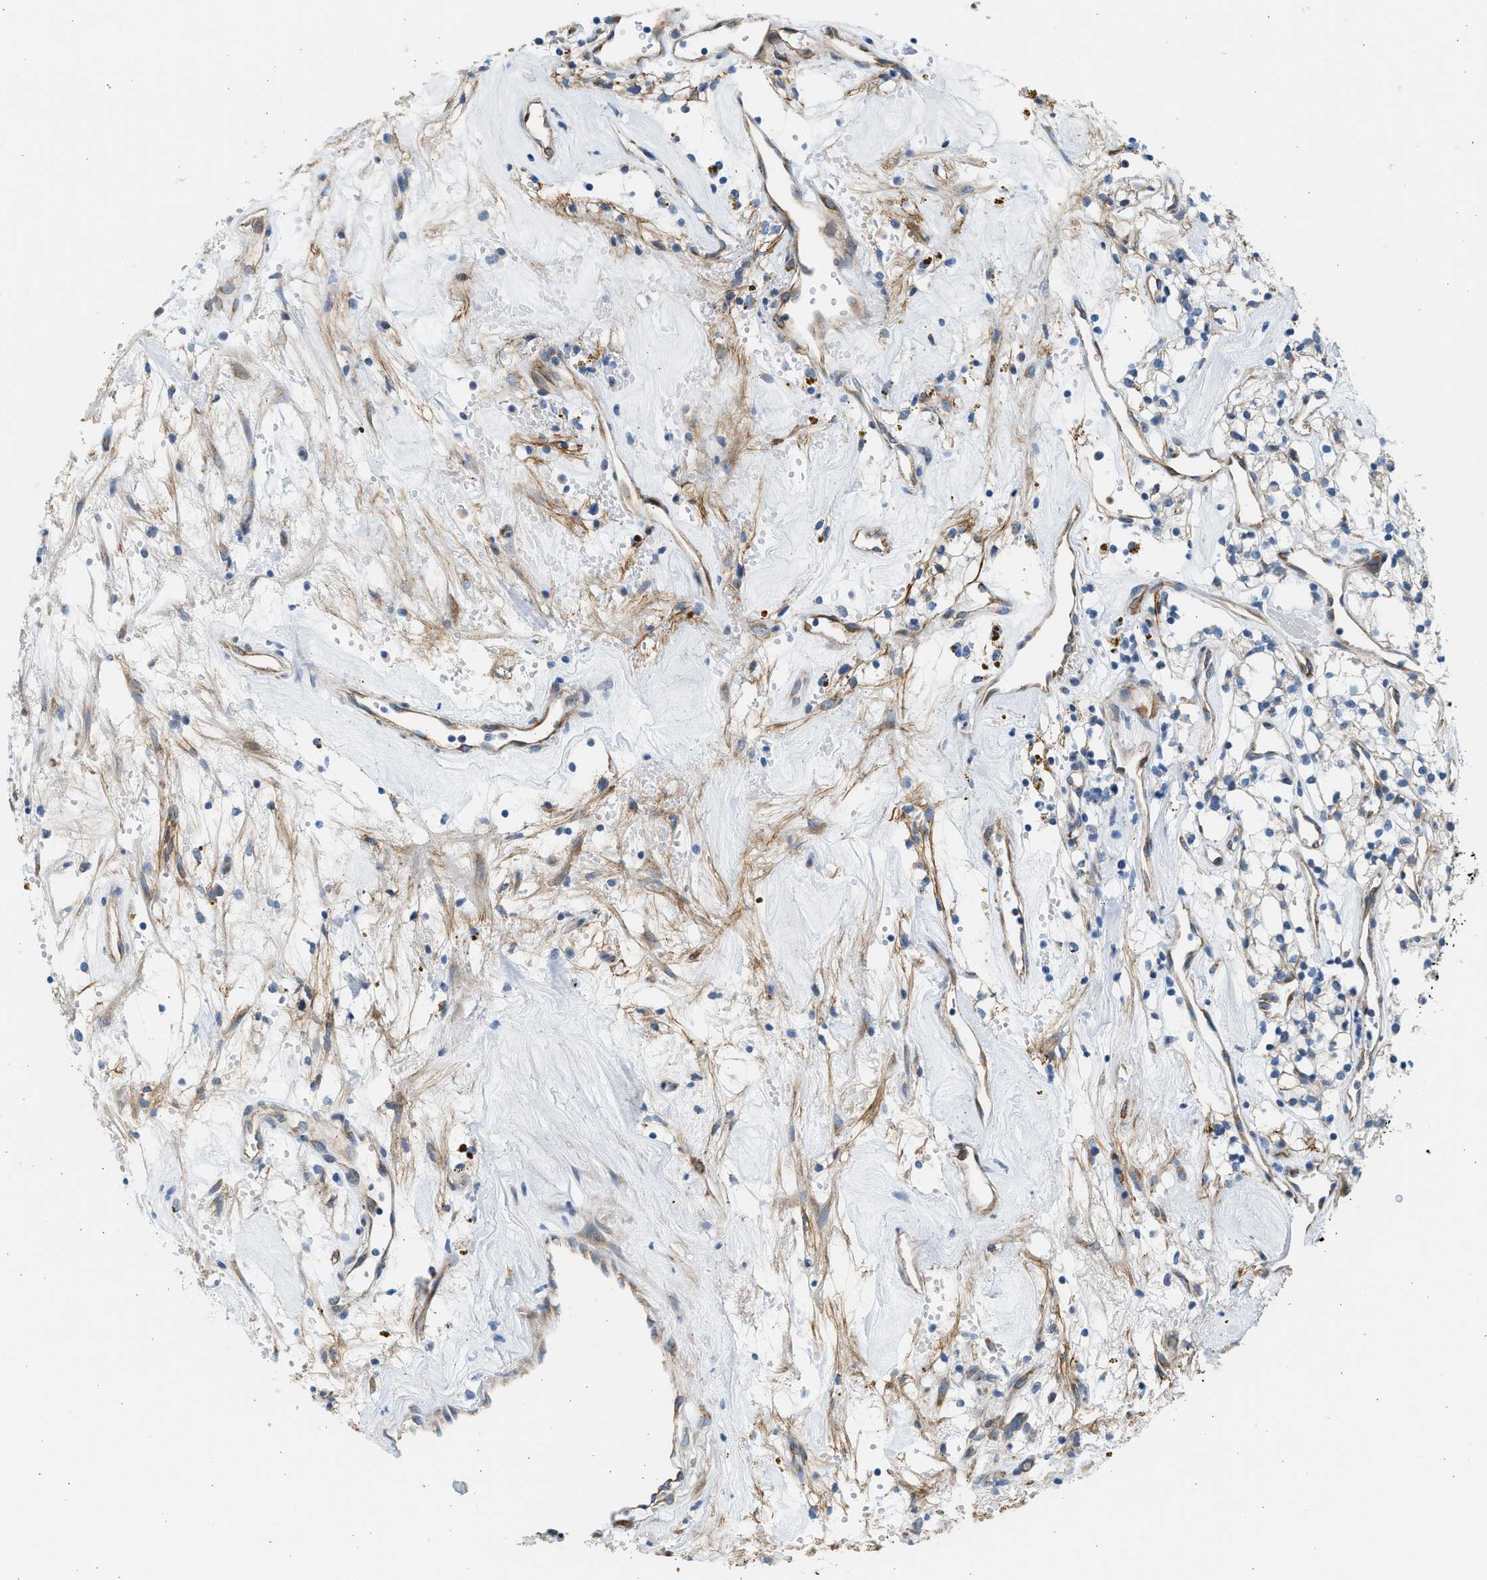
{"staining": {"intensity": "weak", "quantity": "25%-75%", "location": "cytoplasmic/membranous"}, "tissue": "renal cancer", "cell_type": "Tumor cells", "image_type": "cancer", "snomed": [{"axis": "morphology", "description": "Adenocarcinoma, NOS"}, {"axis": "topography", "description": "Kidney"}], "caption": "The micrograph shows a brown stain indicating the presence of a protein in the cytoplasmic/membranous of tumor cells in renal adenocarcinoma.", "gene": "CNTN6", "patient": {"sex": "male", "age": 59}}